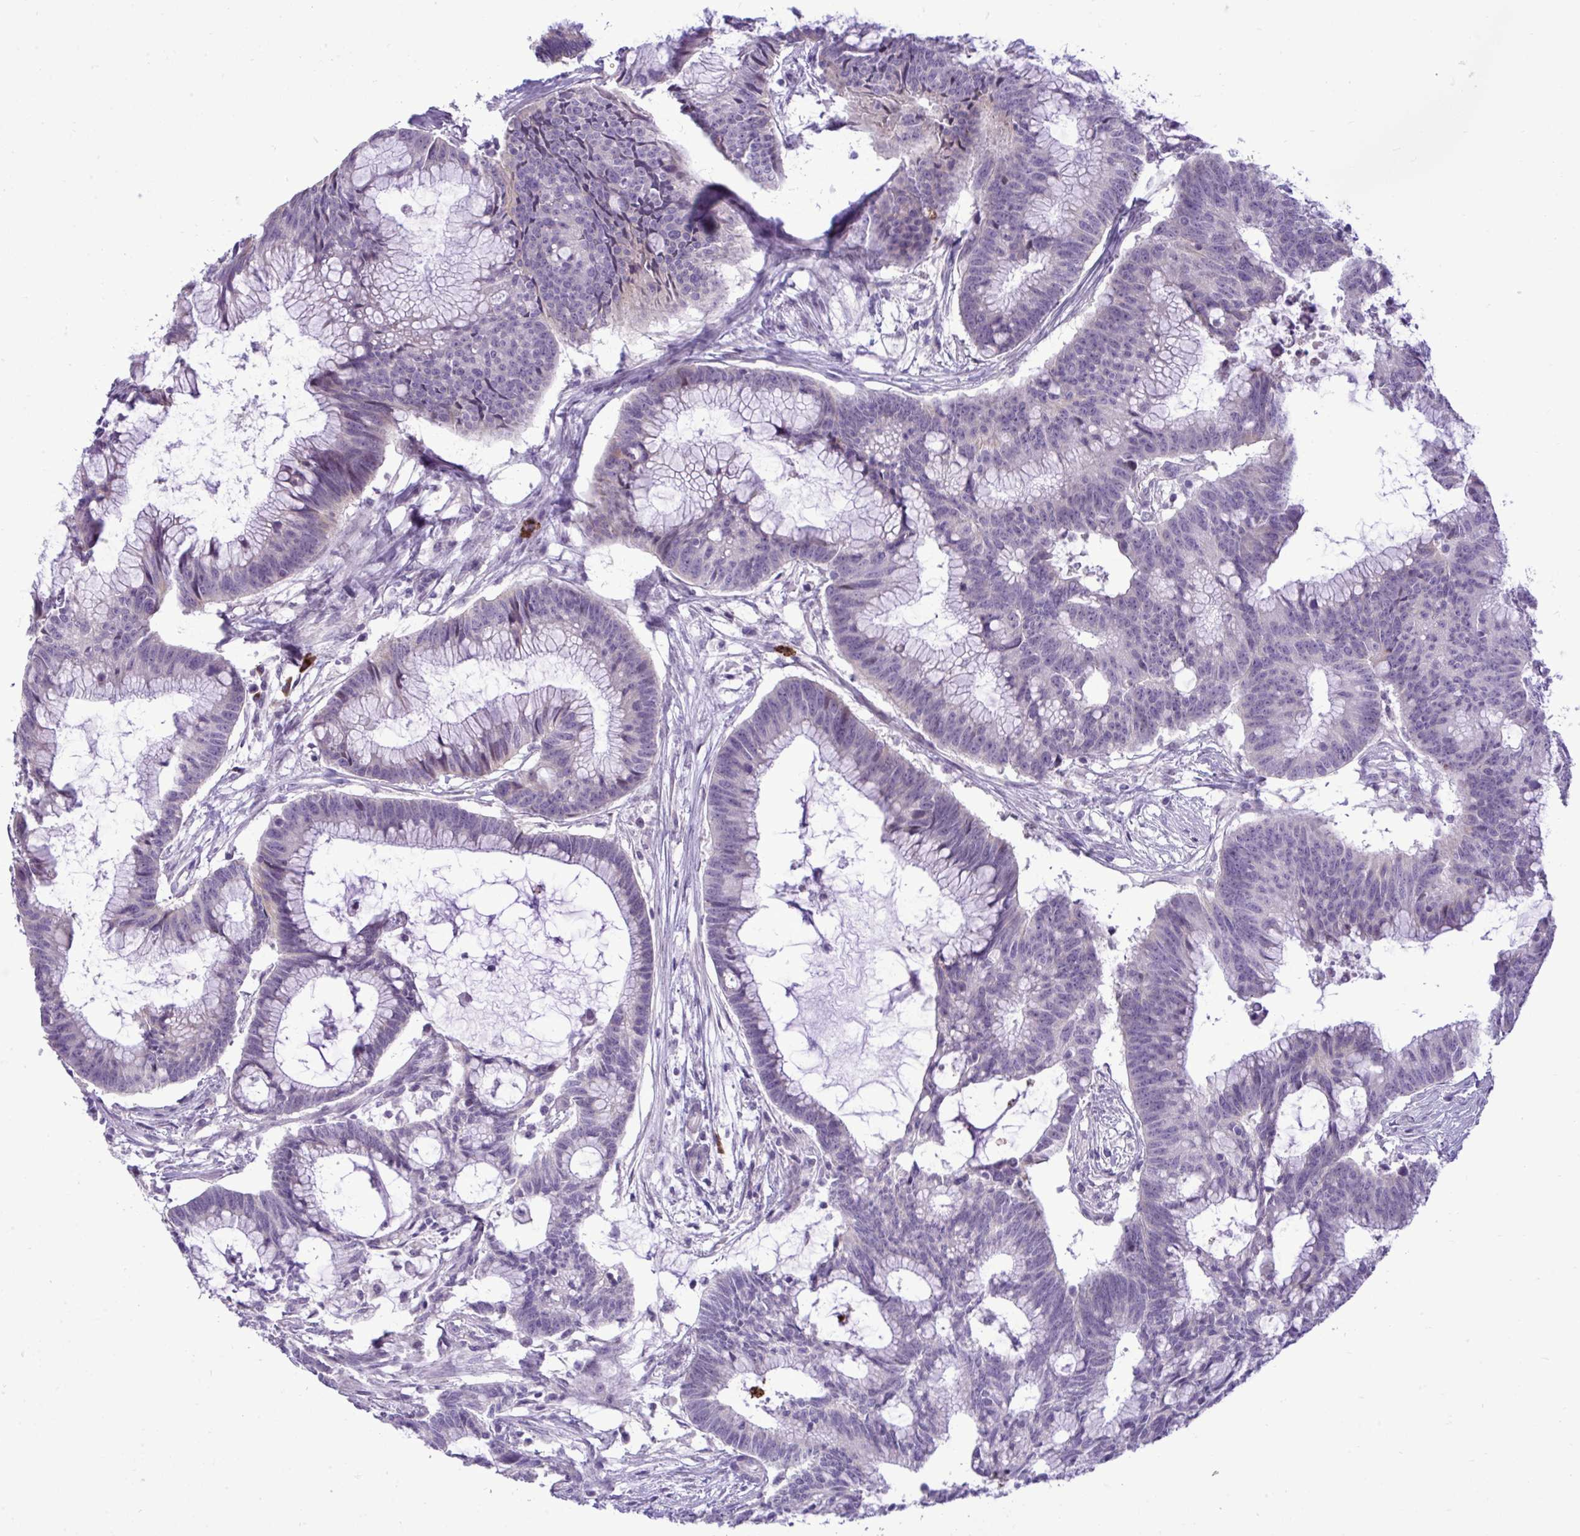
{"staining": {"intensity": "negative", "quantity": "none", "location": "none"}, "tissue": "colorectal cancer", "cell_type": "Tumor cells", "image_type": "cancer", "snomed": [{"axis": "morphology", "description": "Adenocarcinoma, NOS"}, {"axis": "topography", "description": "Colon"}], "caption": "This image is of adenocarcinoma (colorectal) stained with immunohistochemistry to label a protein in brown with the nuclei are counter-stained blue. There is no expression in tumor cells. (DAB IHC with hematoxylin counter stain).", "gene": "SPAG1", "patient": {"sex": "female", "age": 78}}